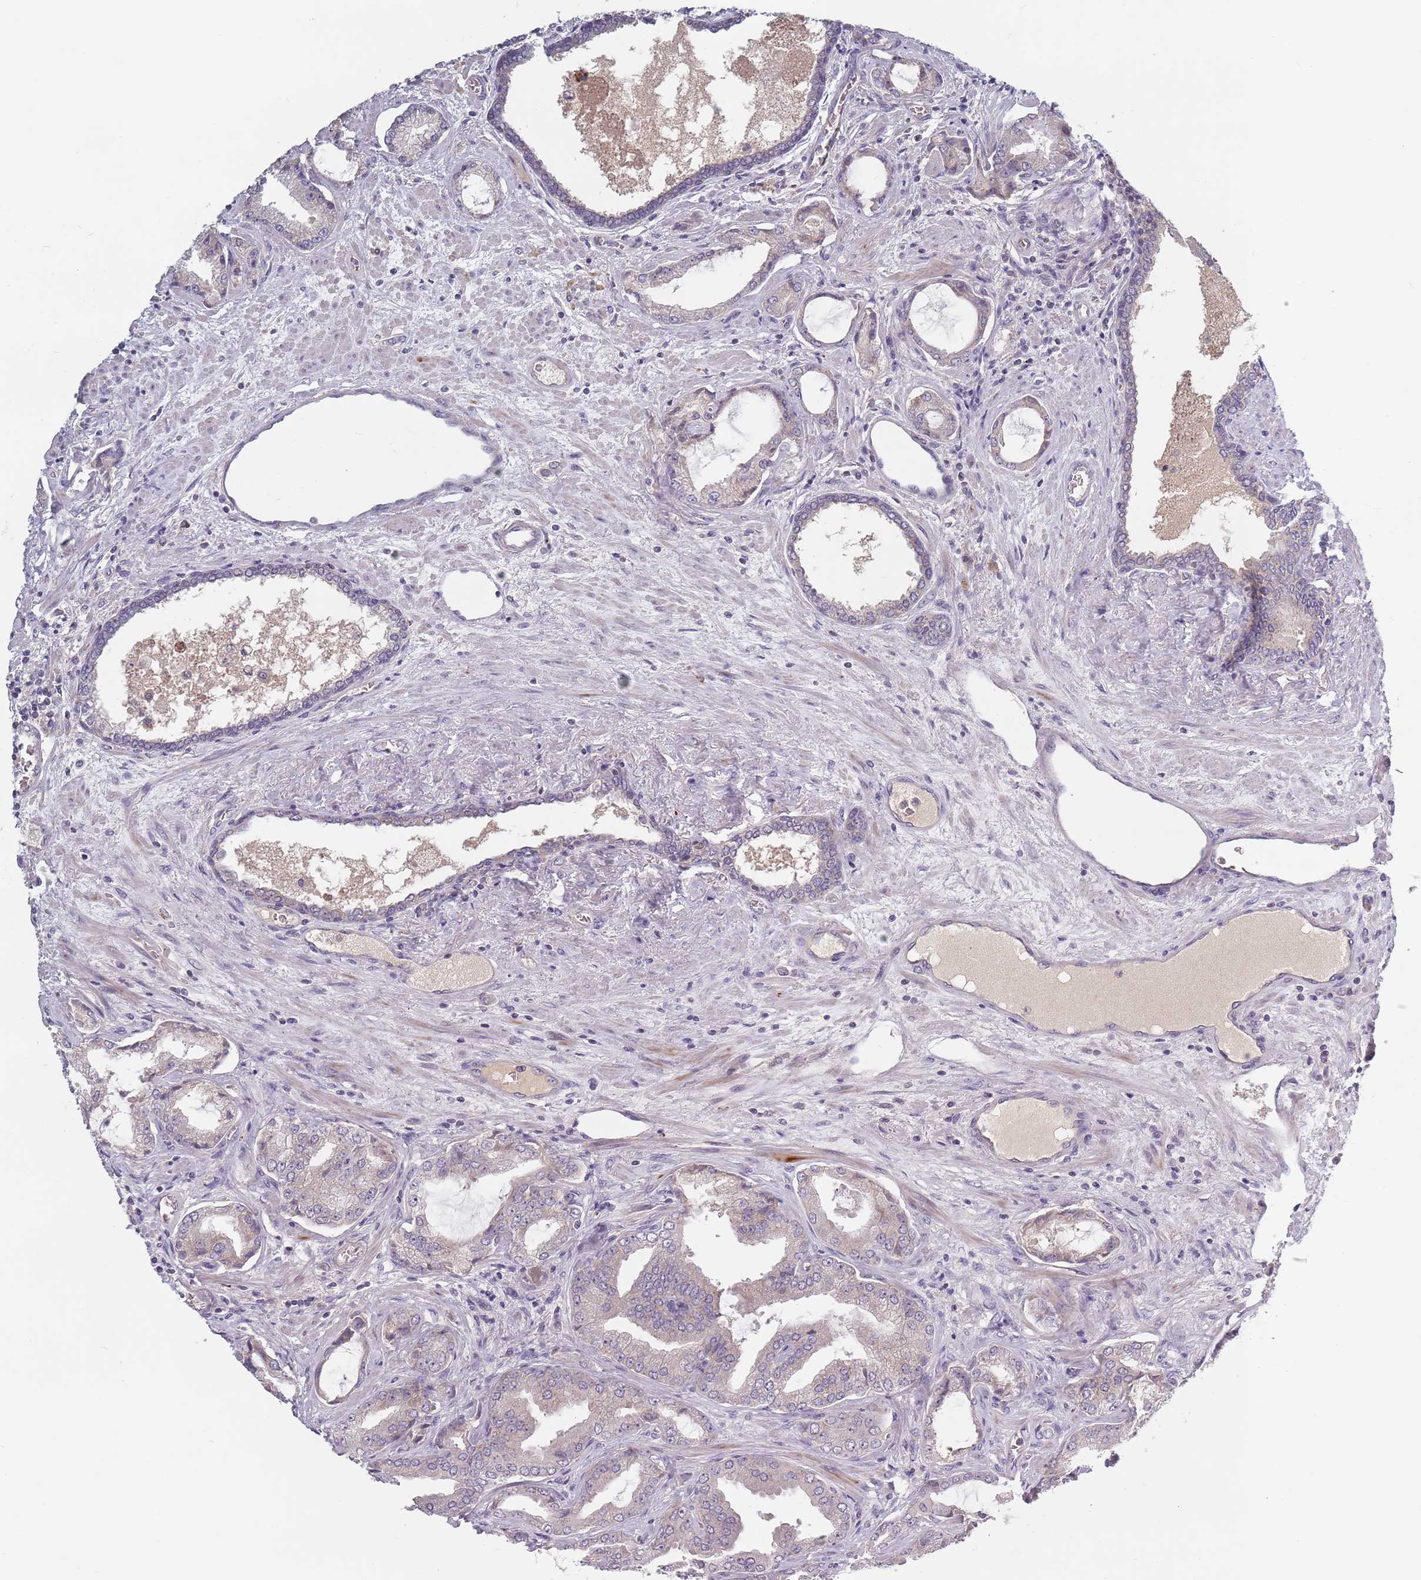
{"staining": {"intensity": "weak", "quantity": "<25%", "location": "cytoplasmic/membranous"}, "tissue": "prostate cancer", "cell_type": "Tumor cells", "image_type": "cancer", "snomed": [{"axis": "morphology", "description": "Adenocarcinoma, High grade"}, {"axis": "topography", "description": "Prostate"}], "caption": "IHC image of neoplastic tissue: prostate cancer stained with DAB demonstrates no significant protein expression in tumor cells.", "gene": "ASB13", "patient": {"sex": "male", "age": 68}}